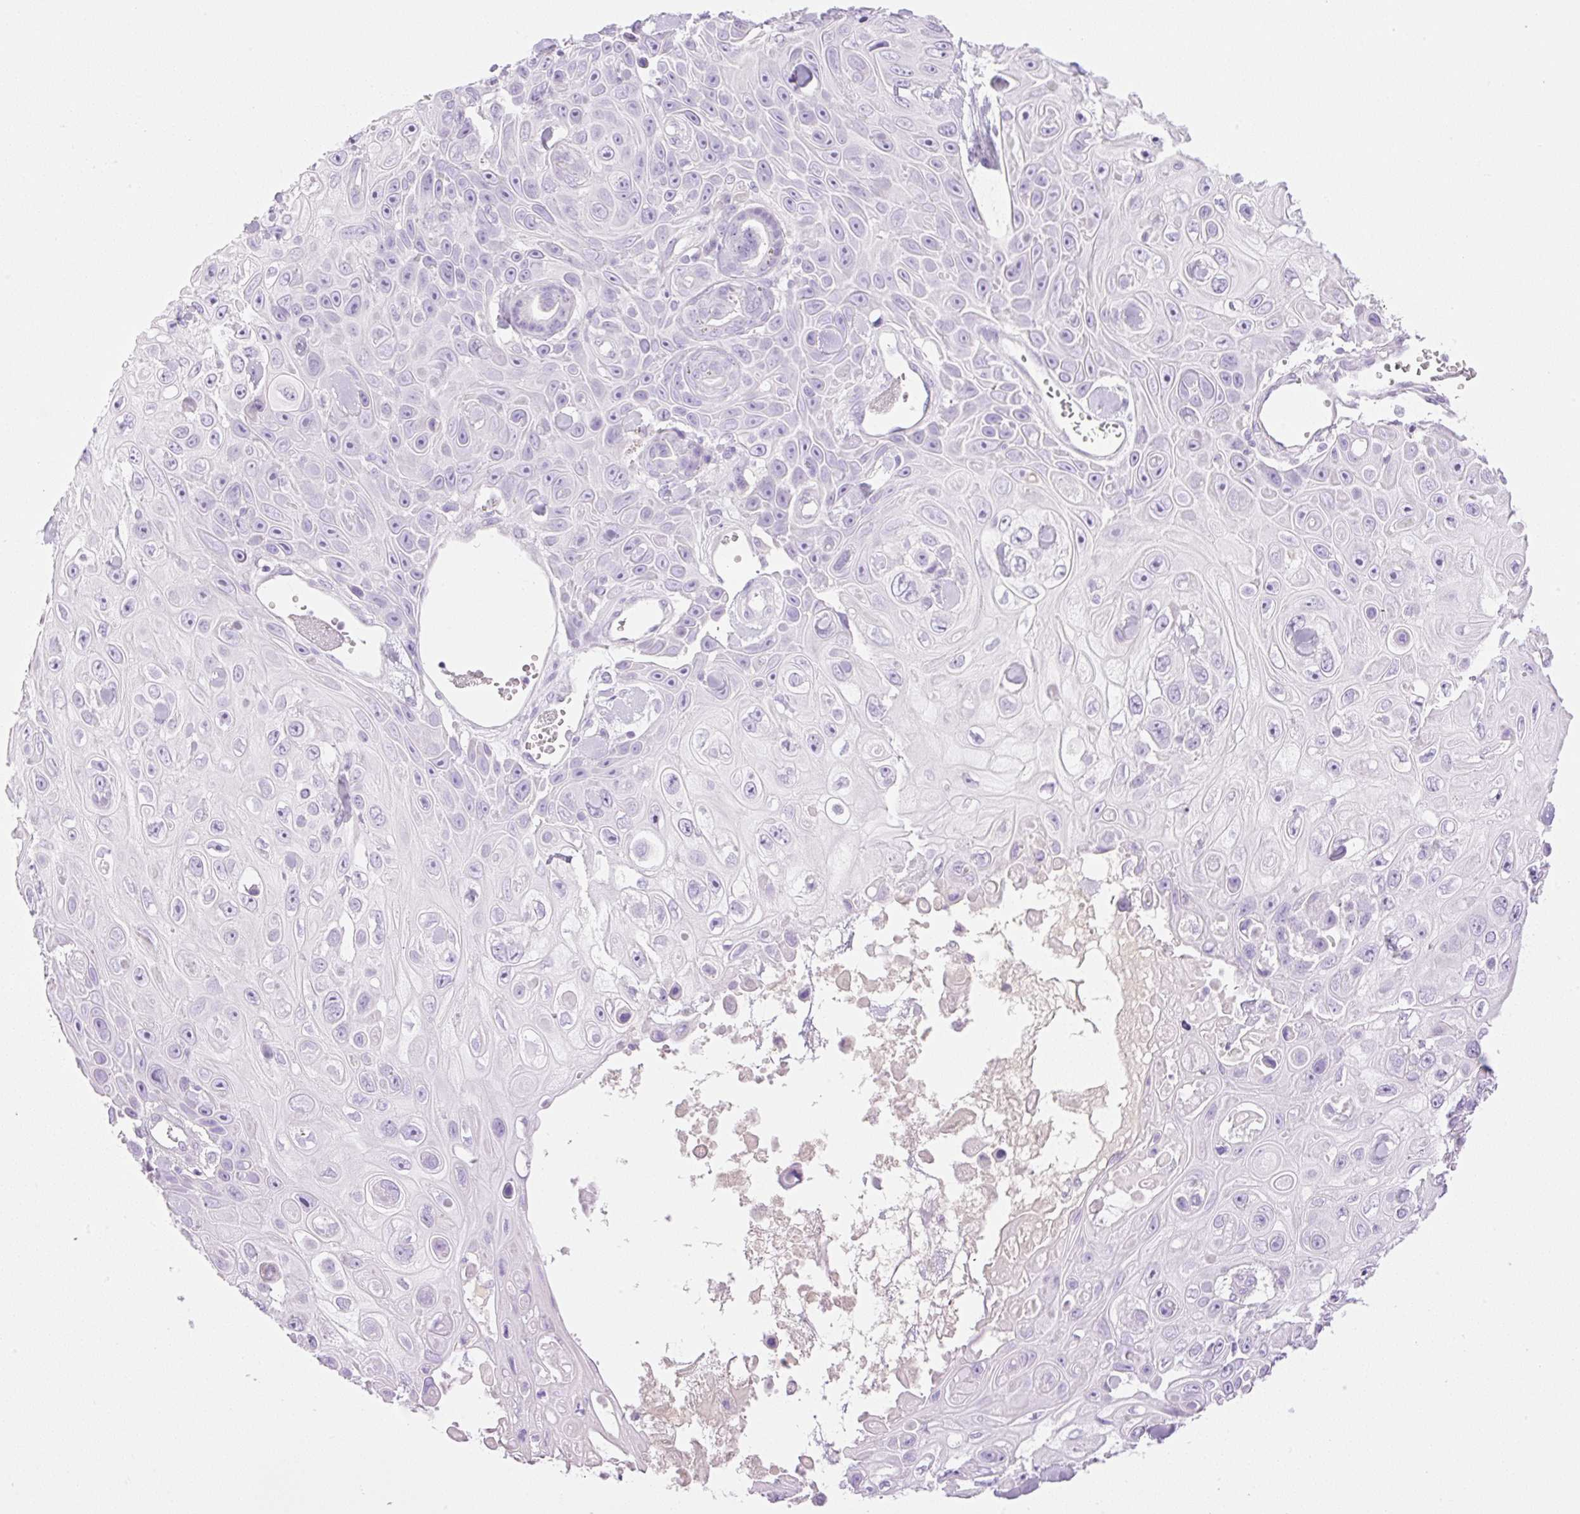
{"staining": {"intensity": "negative", "quantity": "none", "location": "none"}, "tissue": "skin cancer", "cell_type": "Tumor cells", "image_type": "cancer", "snomed": [{"axis": "morphology", "description": "Squamous cell carcinoma, NOS"}, {"axis": "topography", "description": "Skin"}], "caption": "Immunohistochemical staining of human squamous cell carcinoma (skin) reveals no significant expression in tumor cells.", "gene": "PALM3", "patient": {"sex": "male", "age": 82}}